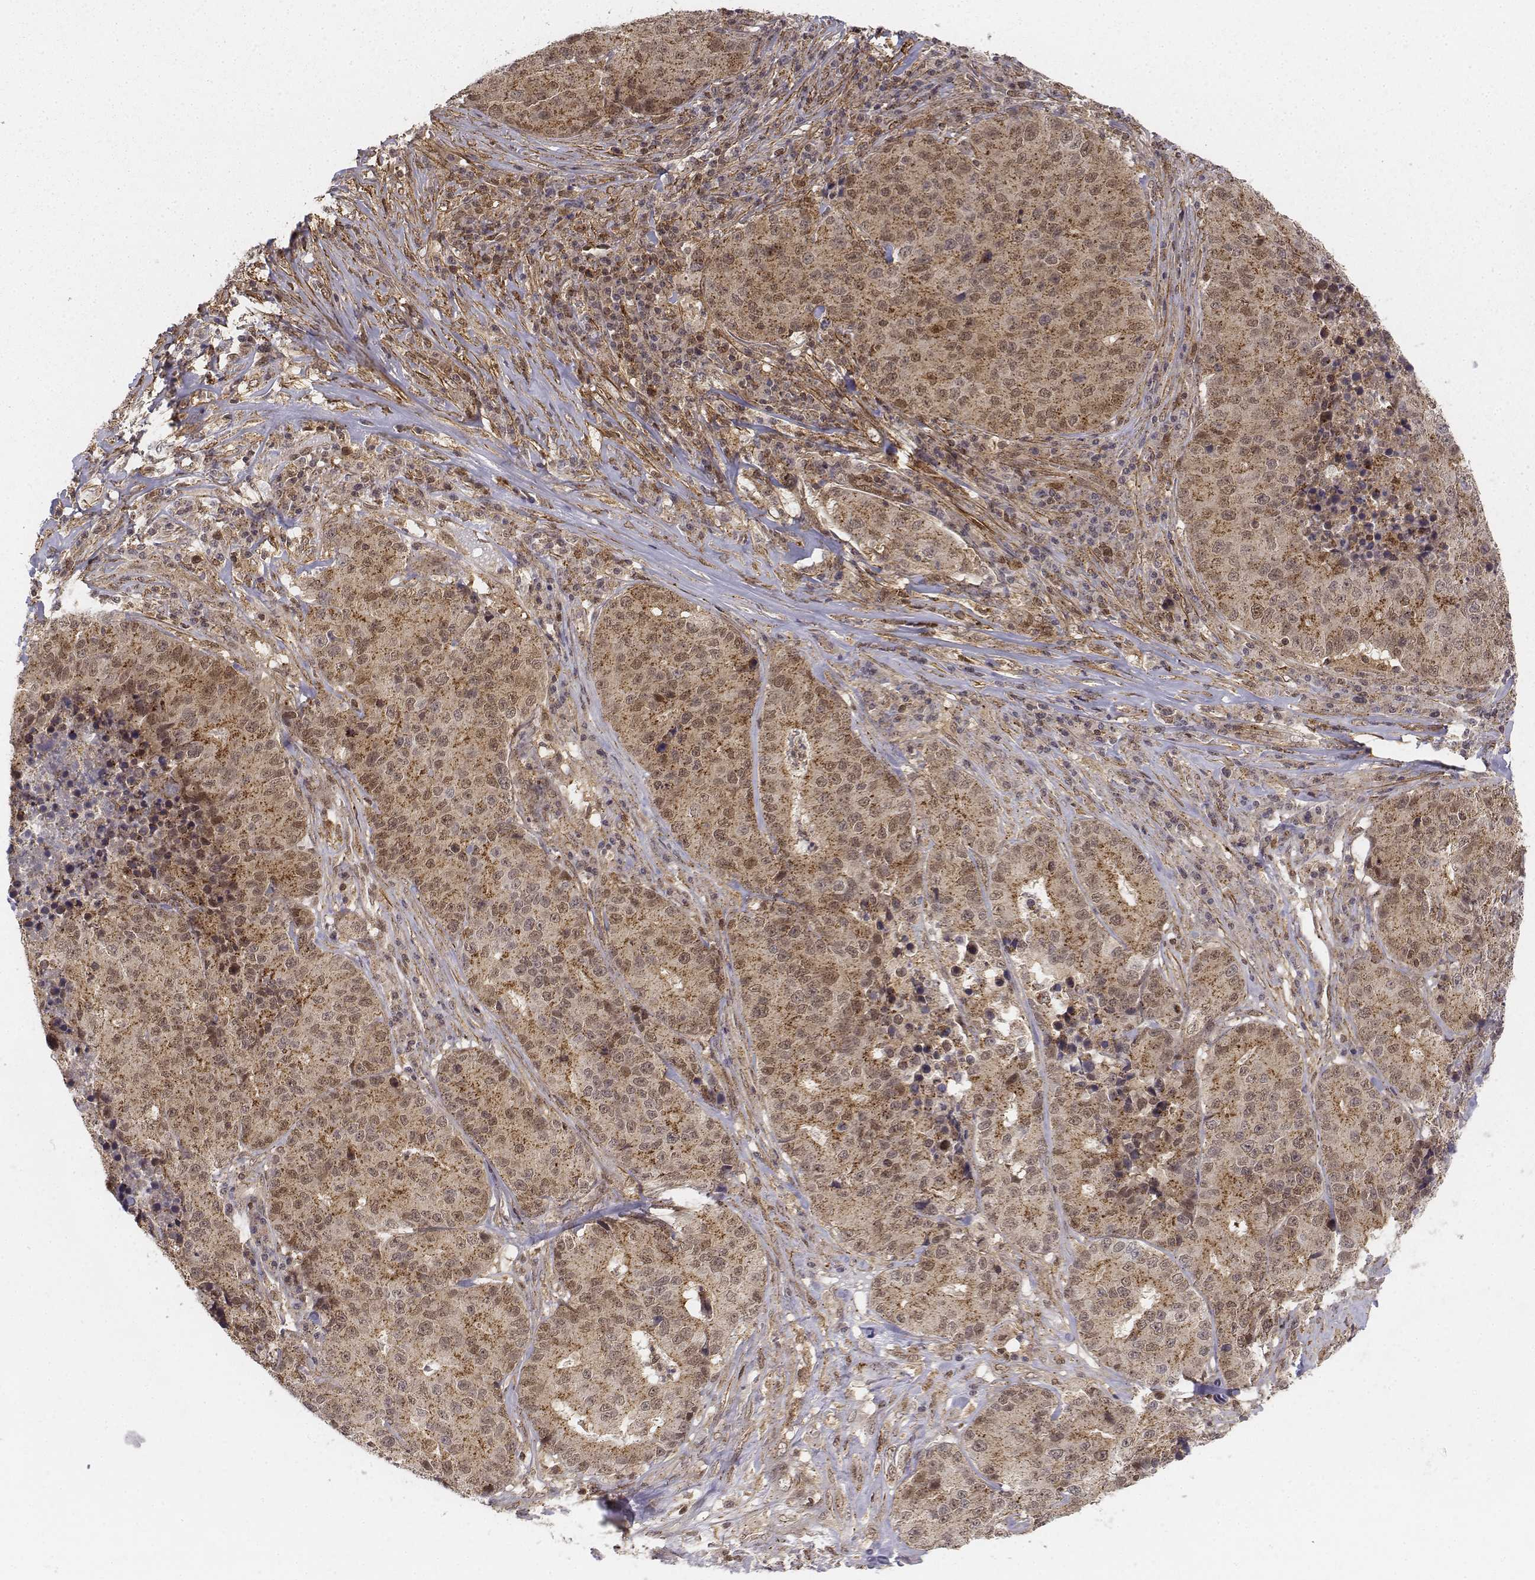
{"staining": {"intensity": "moderate", "quantity": ">75%", "location": "cytoplasmic/membranous,nuclear"}, "tissue": "stomach cancer", "cell_type": "Tumor cells", "image_type": "cancer", "snomed": [{"axis": "morphology", "description": "Adenocarcinoma, NOS"}, {"axis": "topography", "description": "Stomach"}], "caption": "Protein analysis of adenocarcinoma (stomach) tissue reveals moderate cytoplasmic/membranous and nuclear expression in about >75% of tumor cells.", "gene": "ZFYVE19", "patient": {"sex": "male", "age": 71}}